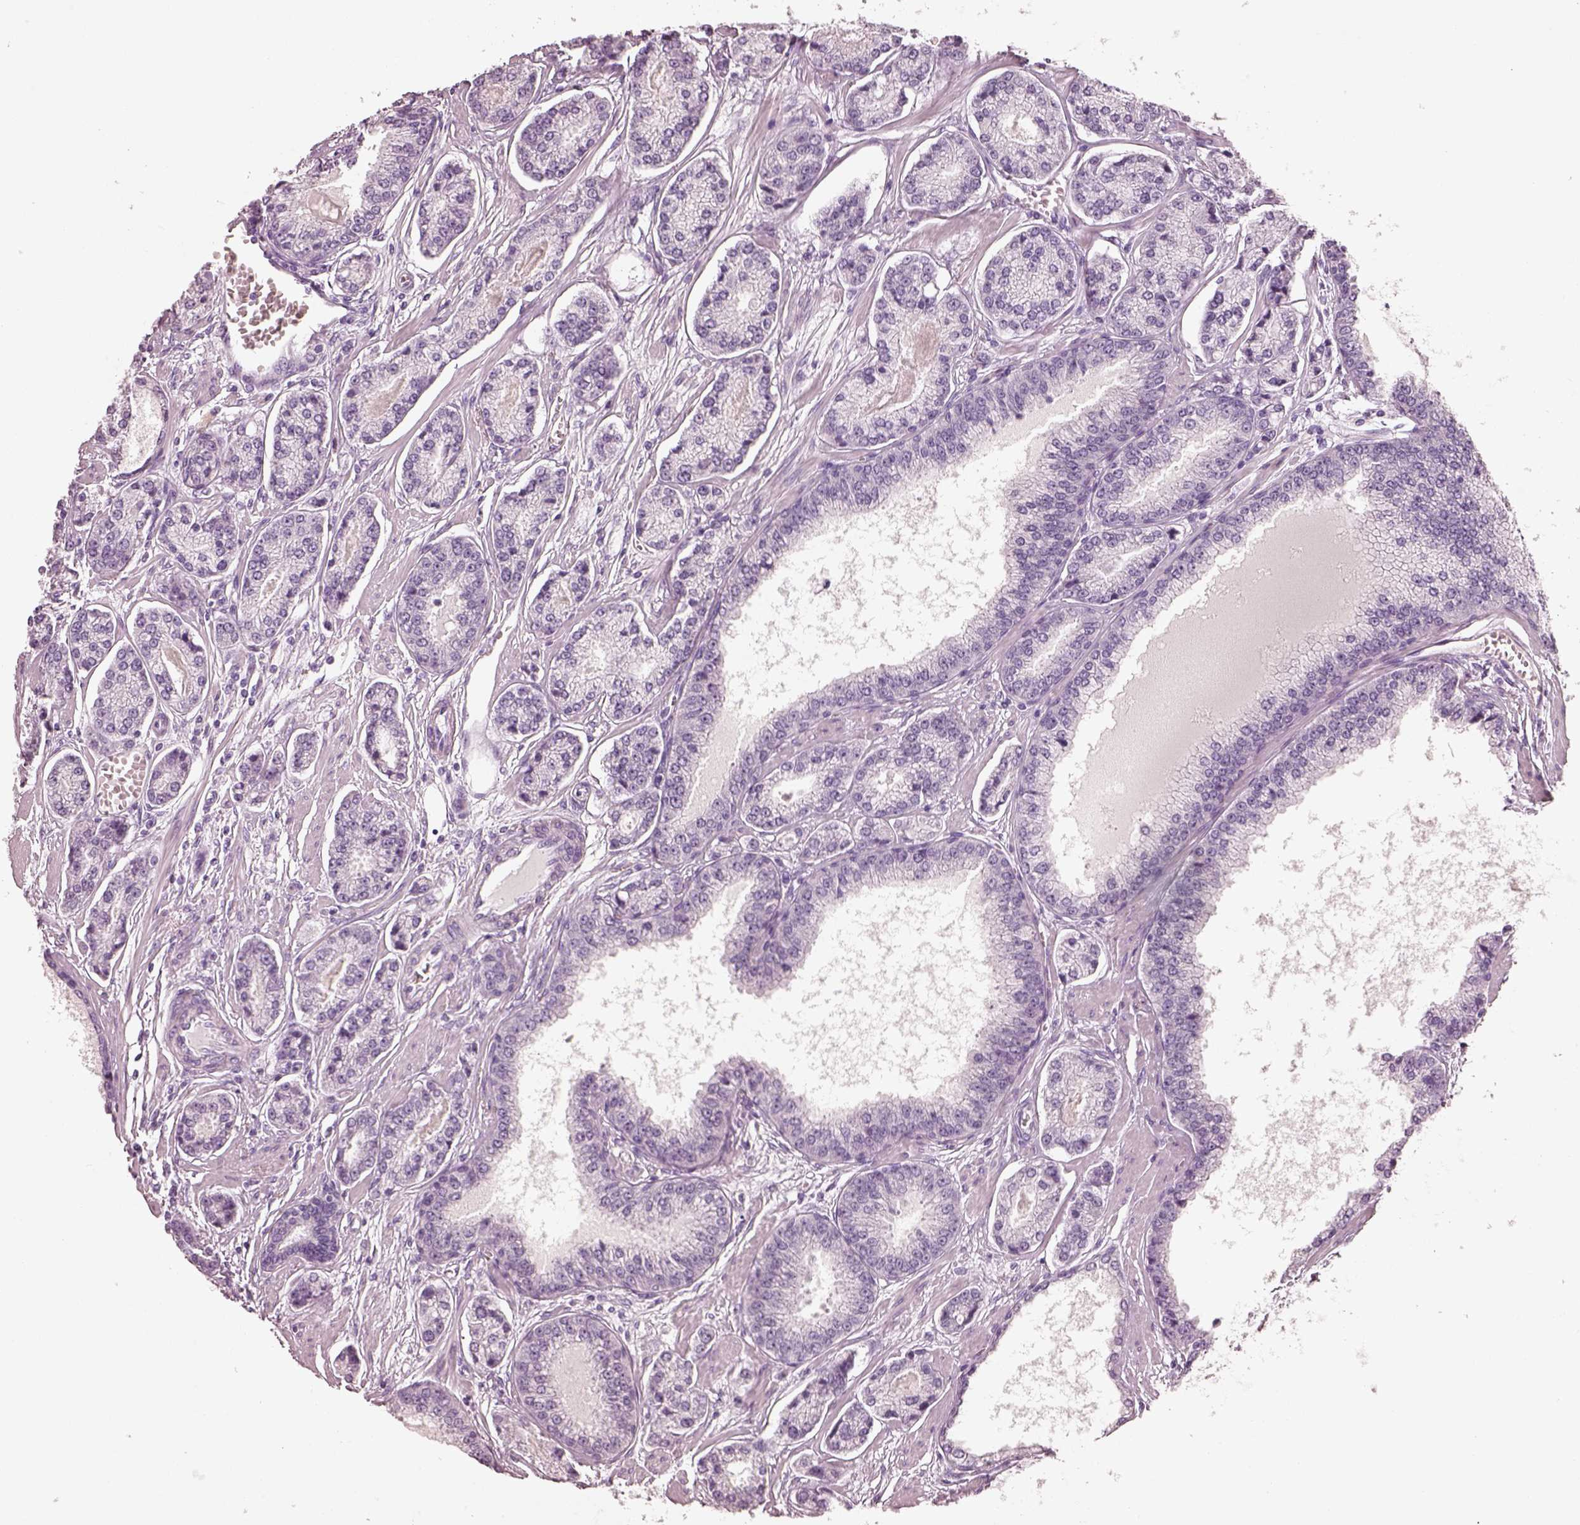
{"staining": {"intensity": "negative", "quantity": "none", "location": "none"}, "tissue": "prostate cancer", "cell_type": "Tumor cells", "image_type": "cancer", "snomed": [{"axis": "morphology", "description": "Adenocarcinoma, NOS"}, {"axis": "topography", "description": "Prostate"}], "caption": "A histopathology image of adenocarcinoma (prostate) stained for a protein shows no brown staining in tumor cells.", "gene": "PNOC", "patient": {"sex": "male", "age": 64}}